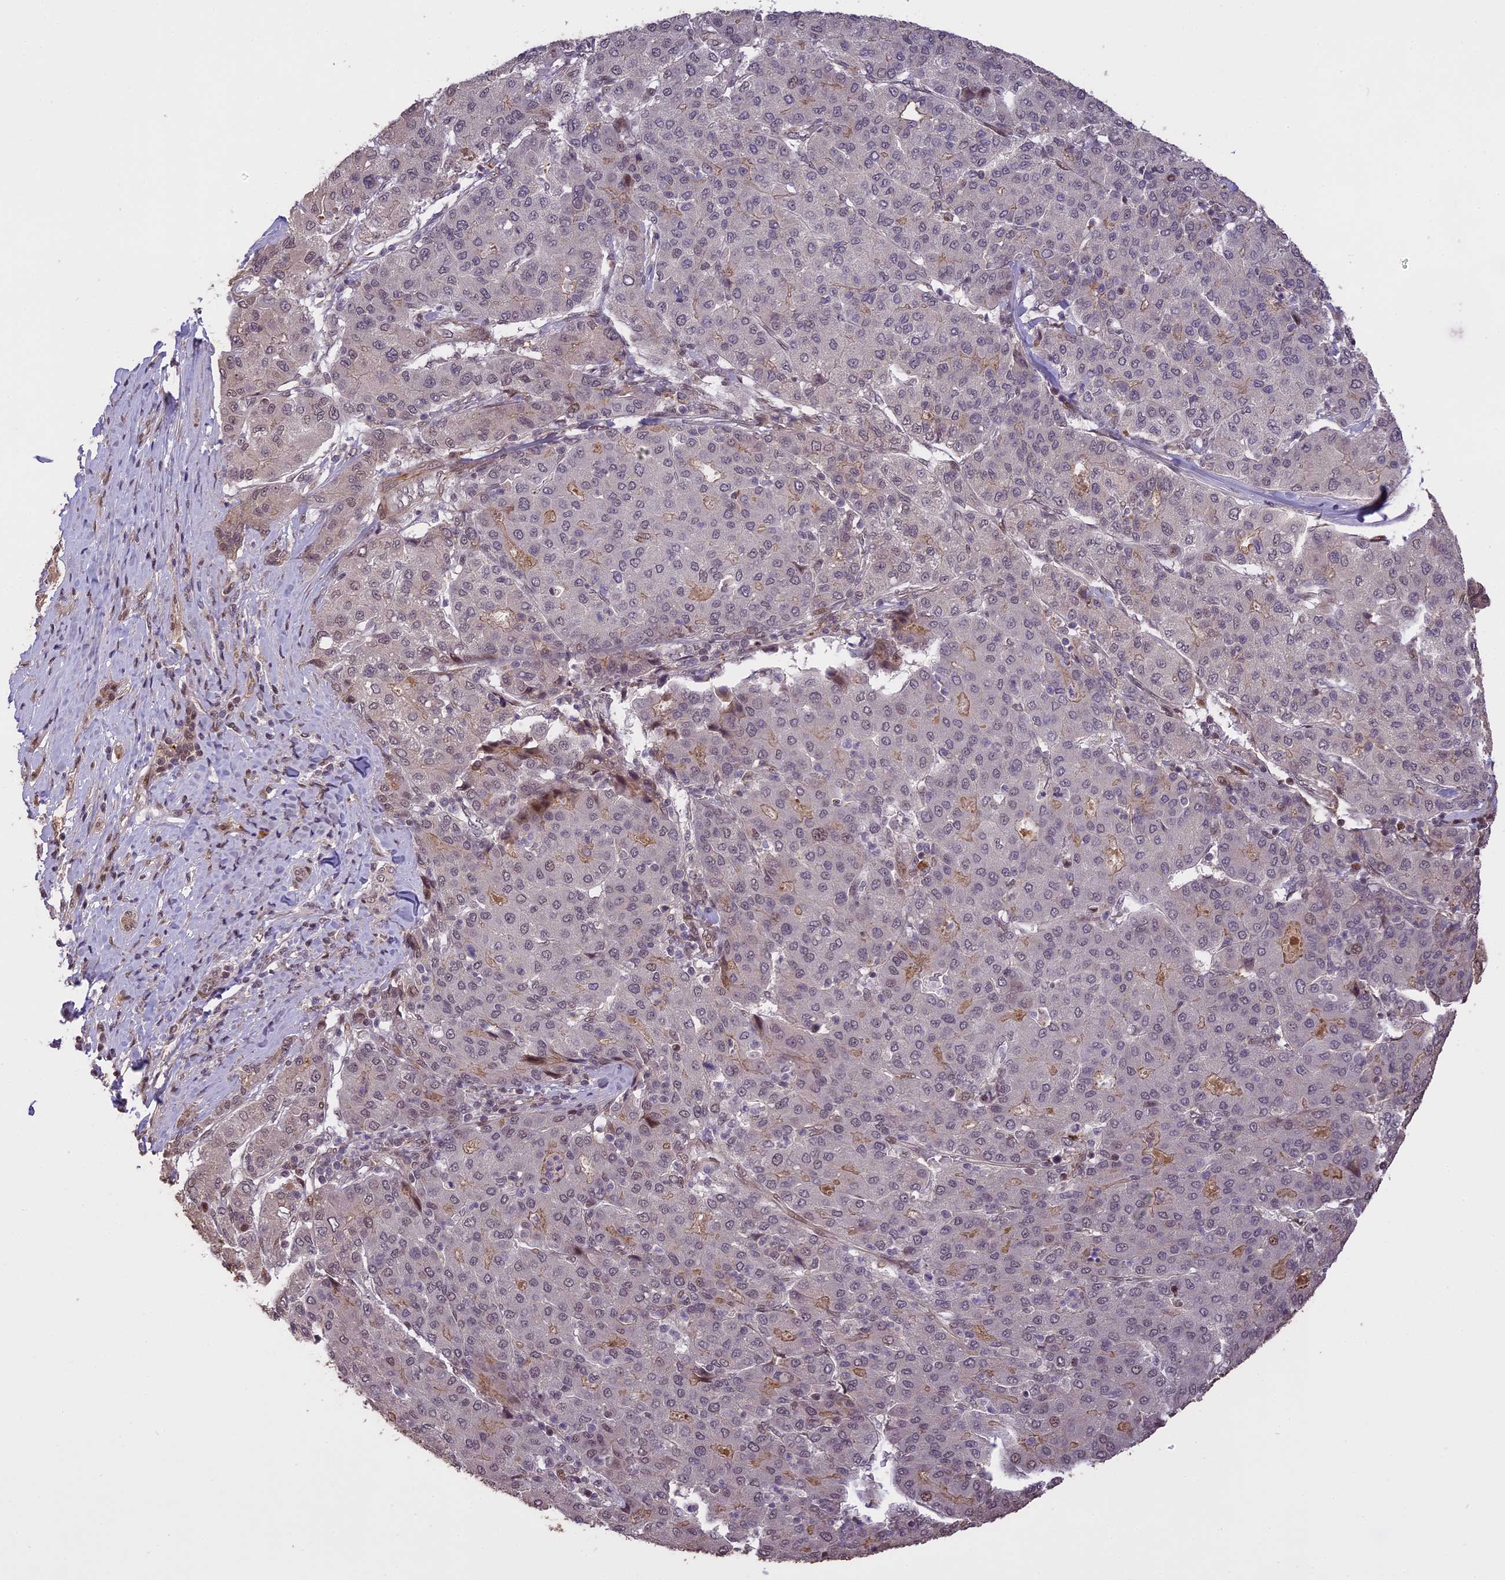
{"staining": {"intensity": "weak", "quantity": "<25%", "location": "nuclear"}, "tissue": "liver cancer", "cell_type": "Tumor cells", "image_type": "cancer", "snomed": [{"axis": "morphology", "description": "Carcinoma, Hepatocellular, NOS"}, {"axis": "topography", "description": "Liver"}], "caption": "Tumor cells show no significant protein positivity in liver hepatocellular carcinoma.", "gene": "PRELID2", "patient": {"sex": "male", "age": 65}}